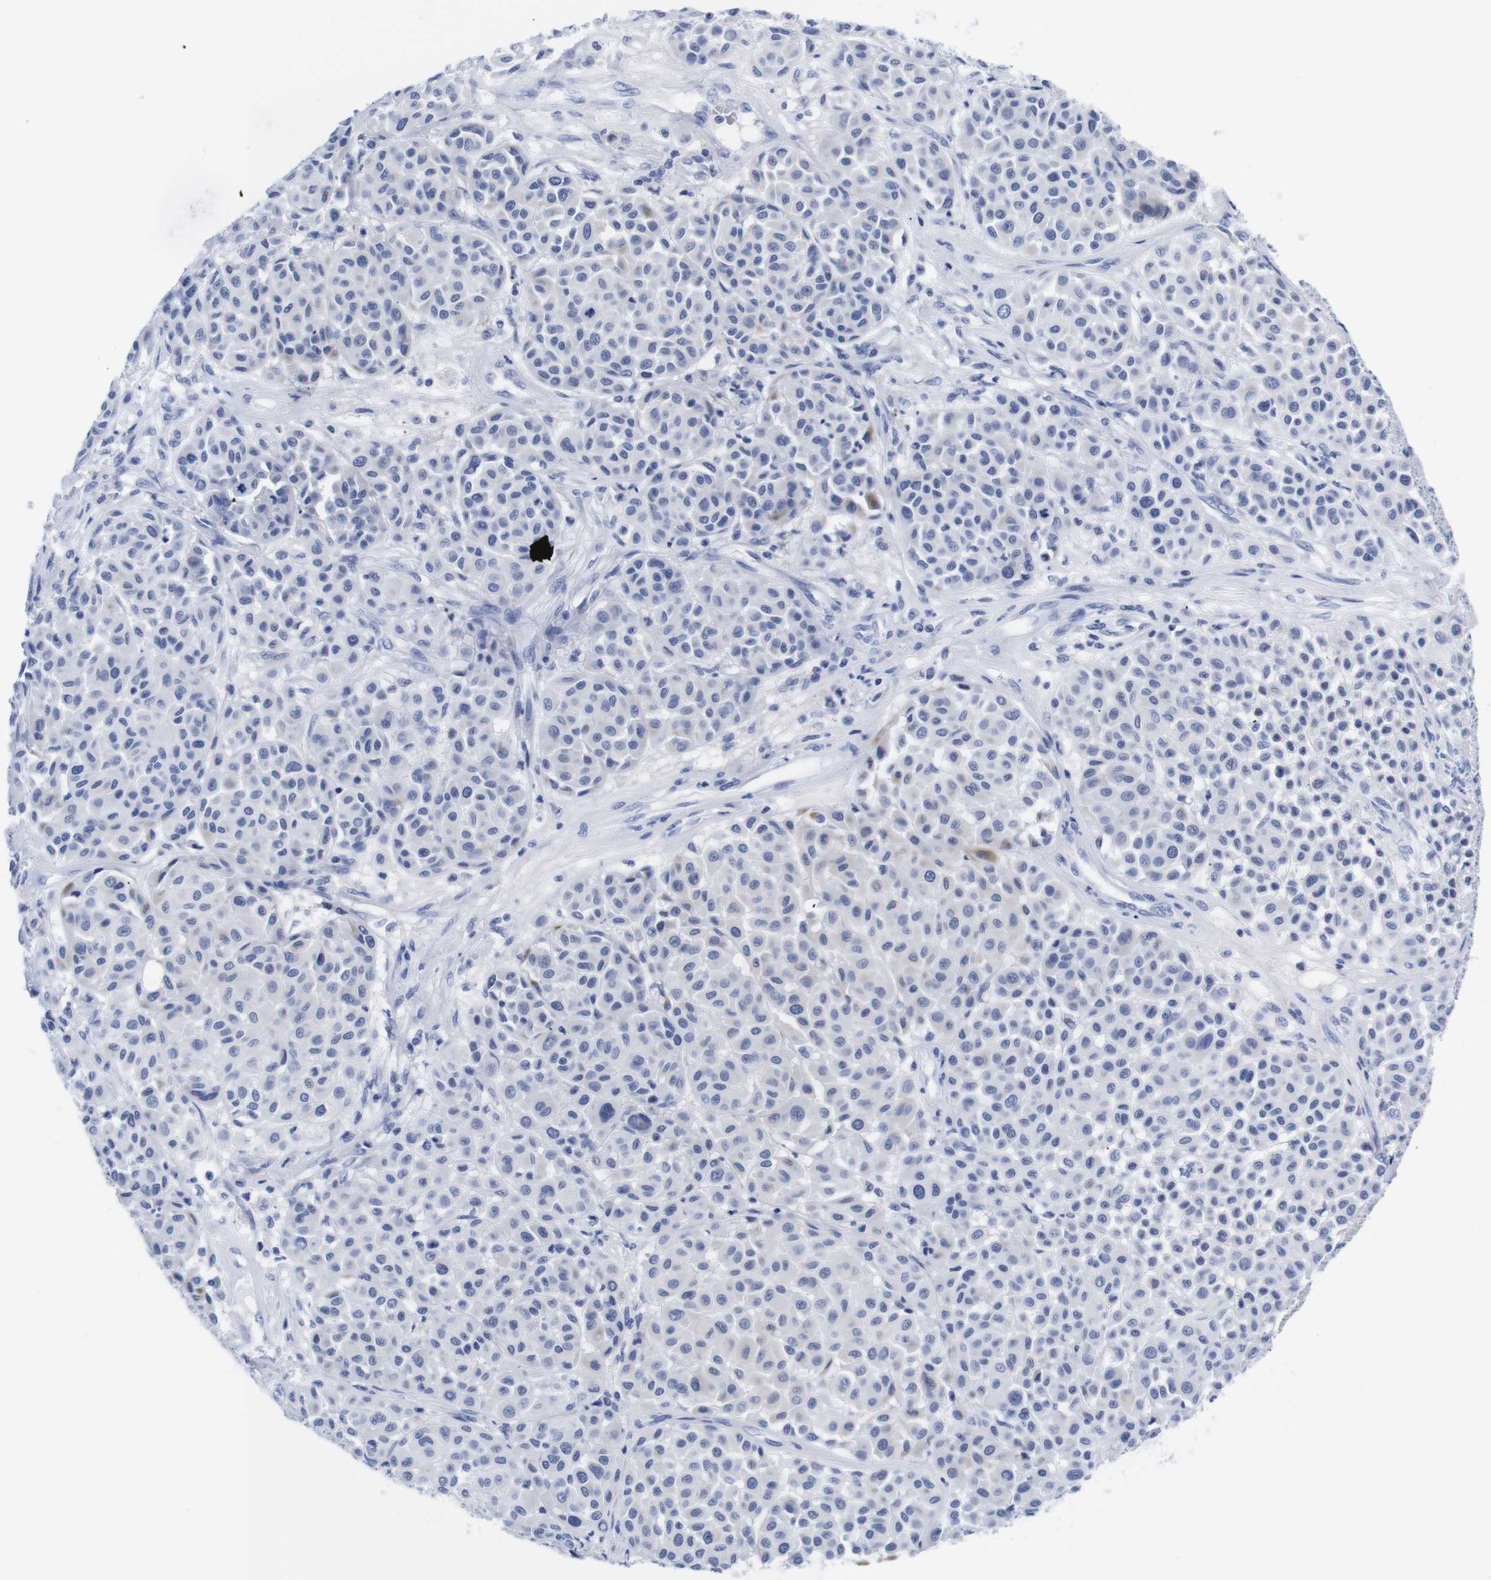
{"staining": {"intensity": "negative", "quantity": "none", "location": "none"}, "tissue": "melanoma", "cell_type": "Tumor cells", "image_type": "cancer", "snomed": [{"axis": "morphology", "description": "Malignant melanoma, Metastatic site"}, {"axis": "topography", "description": "Soft tissue"}], "caption": "Immunohistochemistry histopathology image of melanoma stained for a protein (brown), which shows no positivity in tumor cells. (DAB (3,3'-diaminobenzidine) immunohistochemistry, high magnification).", "gene": "LRRC55", "patient": {"sex": "male", "age": 41}}